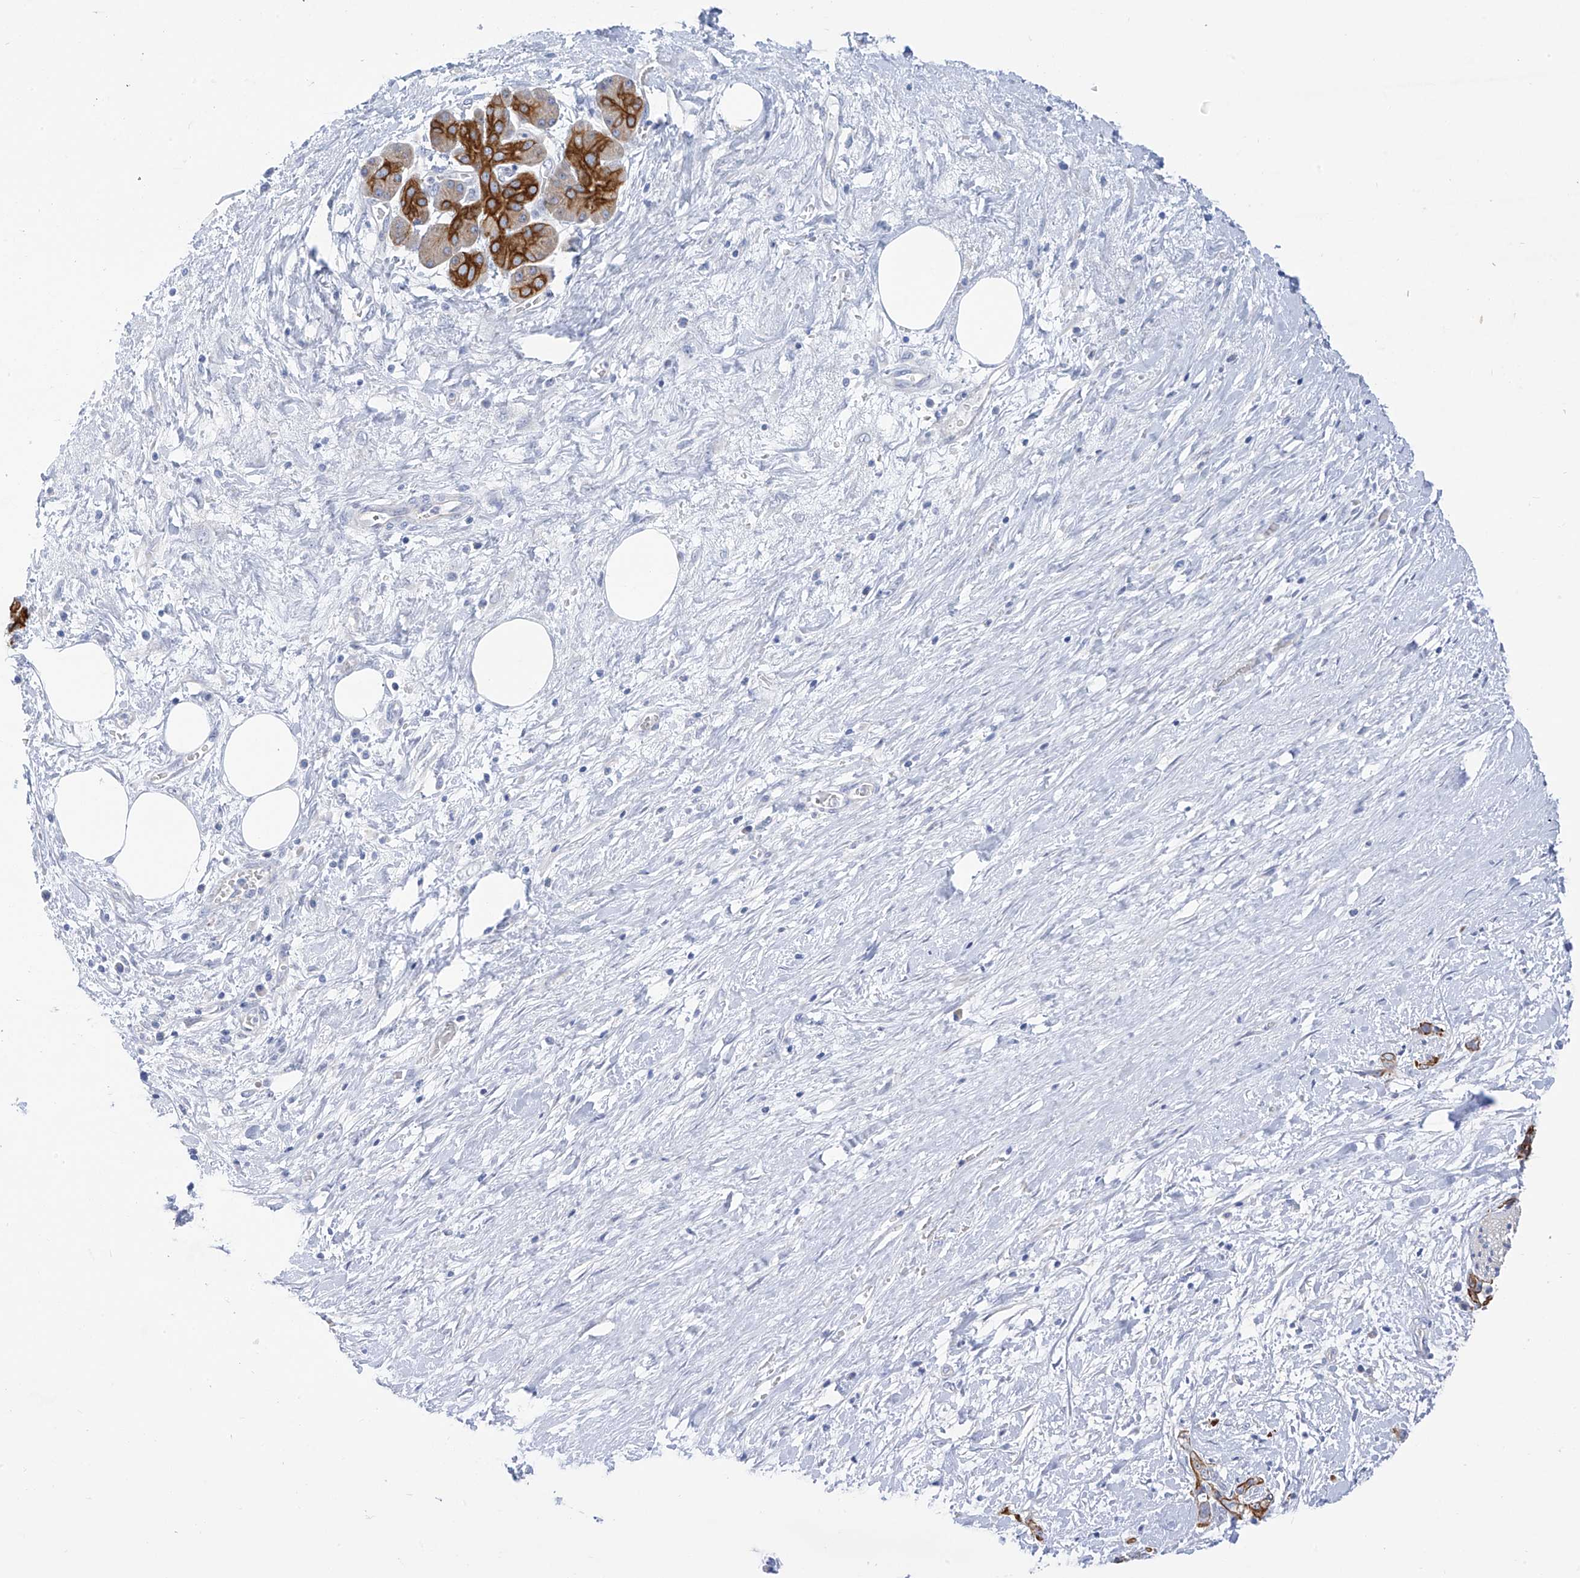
{"staining": {"intensity": "moderate", "quantity": ">75%", "location": "cytoplasmic/membranous"}, "tissue": "pancreatic cancer", "cell_type": "Tumor cells", "image_type": "cancer", "snomed": [{"axis": "morphology", "description": "Adenocarcinoma, NOS"}, {"axis": "topography", "description": "Pancreas"}], "caption": "Immunohistochemistry (IHC) histopathology image of neoplastic tissue: pancreatic adenocarcinoma stained using IHC shows medium levels of moderate protein expression localized specifically in the cytoplasmic/membranous of tumor cells, appearing as a cytoplasmic/membranous brown color.", "gene": "PIK3C2B", "patient": {"sex": "male", "age": 70}}